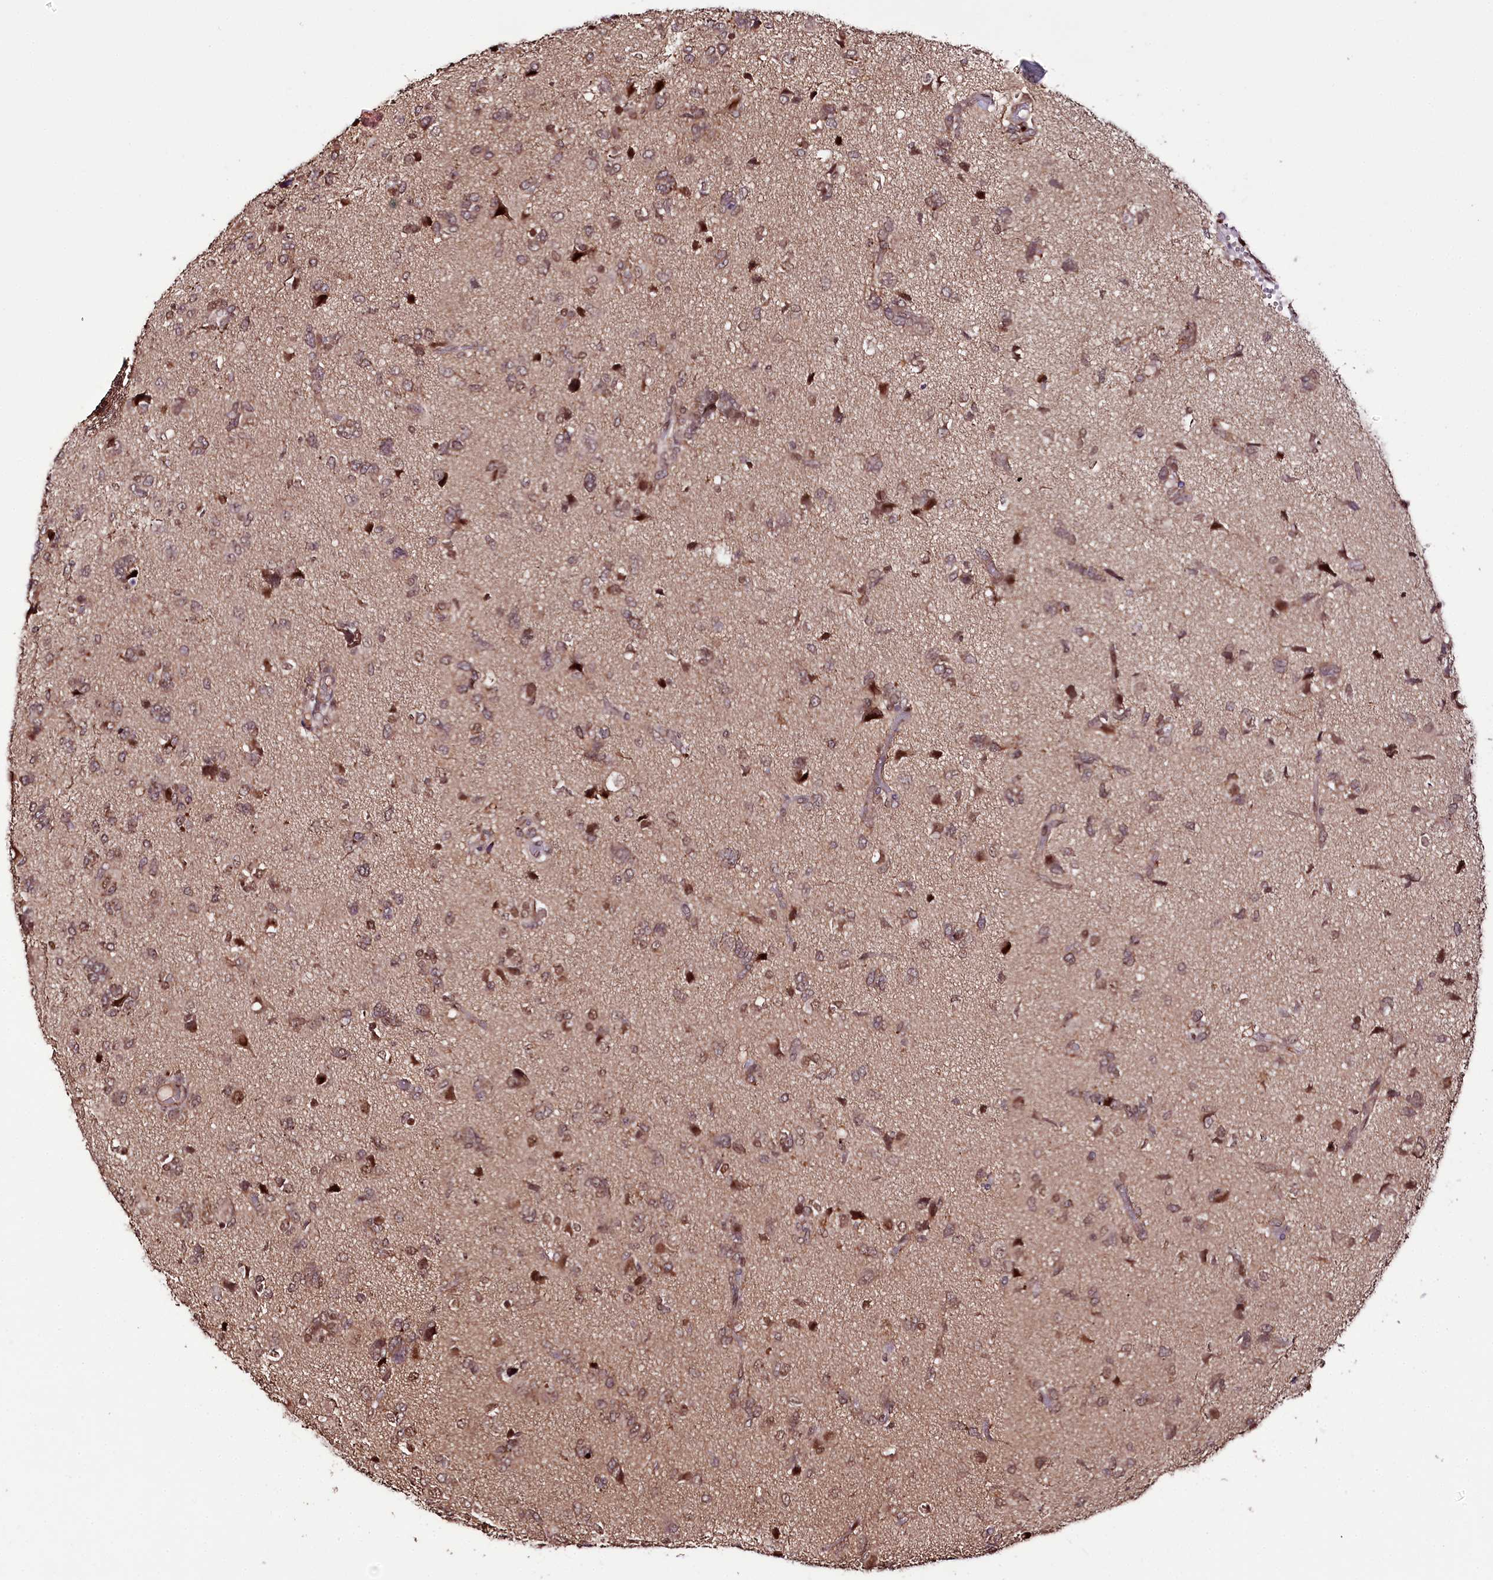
{"staining": {"intensity": "moderate", "quantity": "25%-75%", "location": "cytoplasmic/membranous,nuclear"}, "tissue": "glioma", "cell_type": "Tumor cells", "image_type": "cancer", "snomed": [{"axis": "morphology", "description": "Glioma, malignant, High grade"}, {"axis": "topography", "description": "Brain"}], "caption": "Tumor cells exhibit moderate cytoplasmic/membranous and nuclear staining in about 25%-75% of cells in glioma.", "gene": "DMP1", "patient": {"sex": "female", "age": 59}}